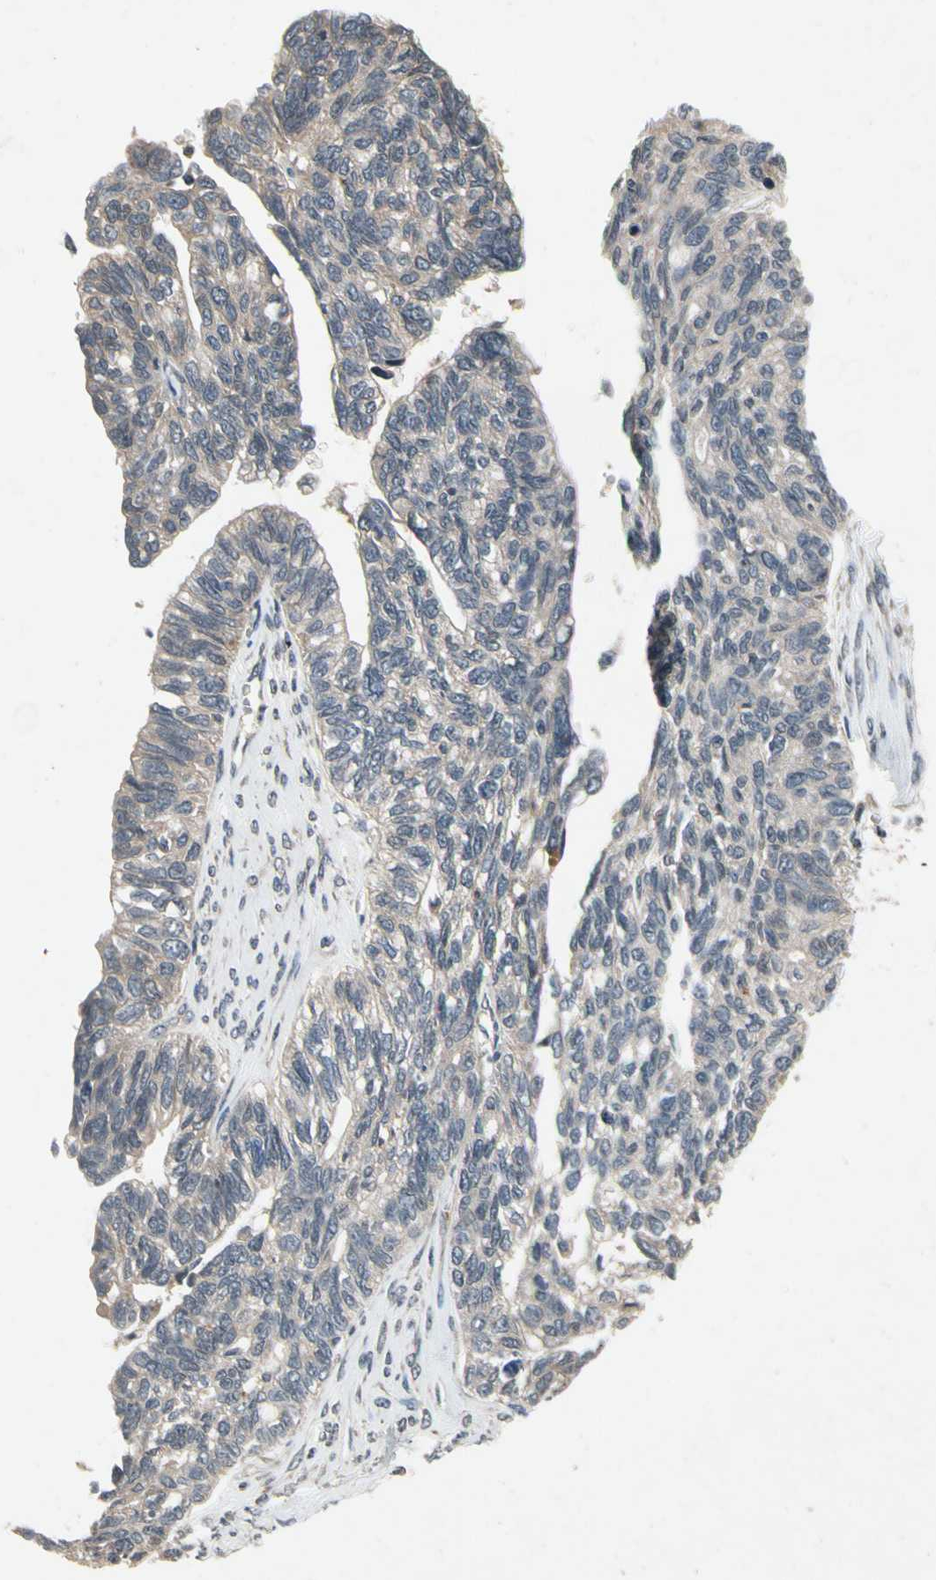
{"staining": {"intensity": "weak", "quantity": "25%-75%", "location": "cytoplasmic/membranous"}, "tissue": "ovarian cancer", "cell_type": "Tumor cells", "image_type": "cancer", "snomed": [{"axis": "morphology", "description": "Cystadenocarcinoma, serous, NOS"}, {"axis": "topography", "description": "Ovary"}], "caption": "Protein staining of ovarian serous cystadenocarcinoma tissue displays weak cytoplasmic/membranous expression in approximately 25%-75% of tumor cells. The protein is shown in brown color, while the nuclei are stained blue.", "gene": "DPY19L3", "patient": {"sex": "female", "age": 79}}